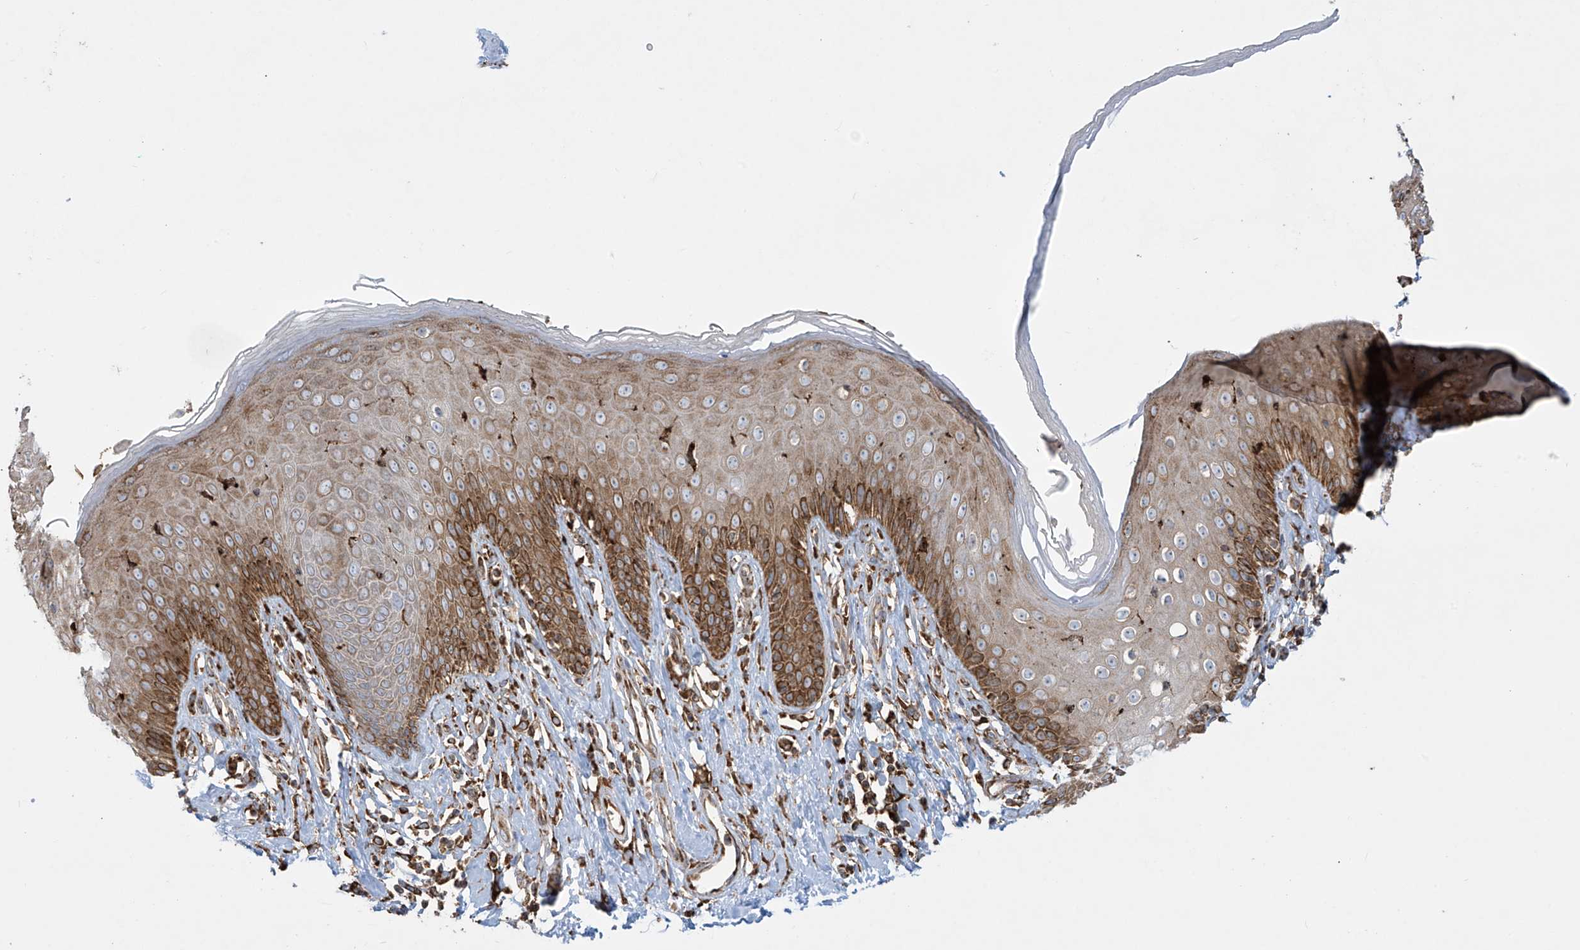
{"staining": {"intensity": "moderate", "quantity": ">75%", "location": "cytoplasmic/membranous"}, "tissue": "skin", "cell_type": "Epidermal cells", "image_type": "normal", "snomed": [{"axis": "morphology", "description": "Normal tissue, NOS"}, {"axis": "morphology", "description": "Squamous cell carcinoma, NOS"}, {"axis": "topography", "description": "Vulva"}], "caption": "The immunohistochemical stain labels moderate cytoplasmic/membranous positivity in epidermal cells of benign skin.", "gene": "MX1", "patient": {"sex": "female", "age": 85}}